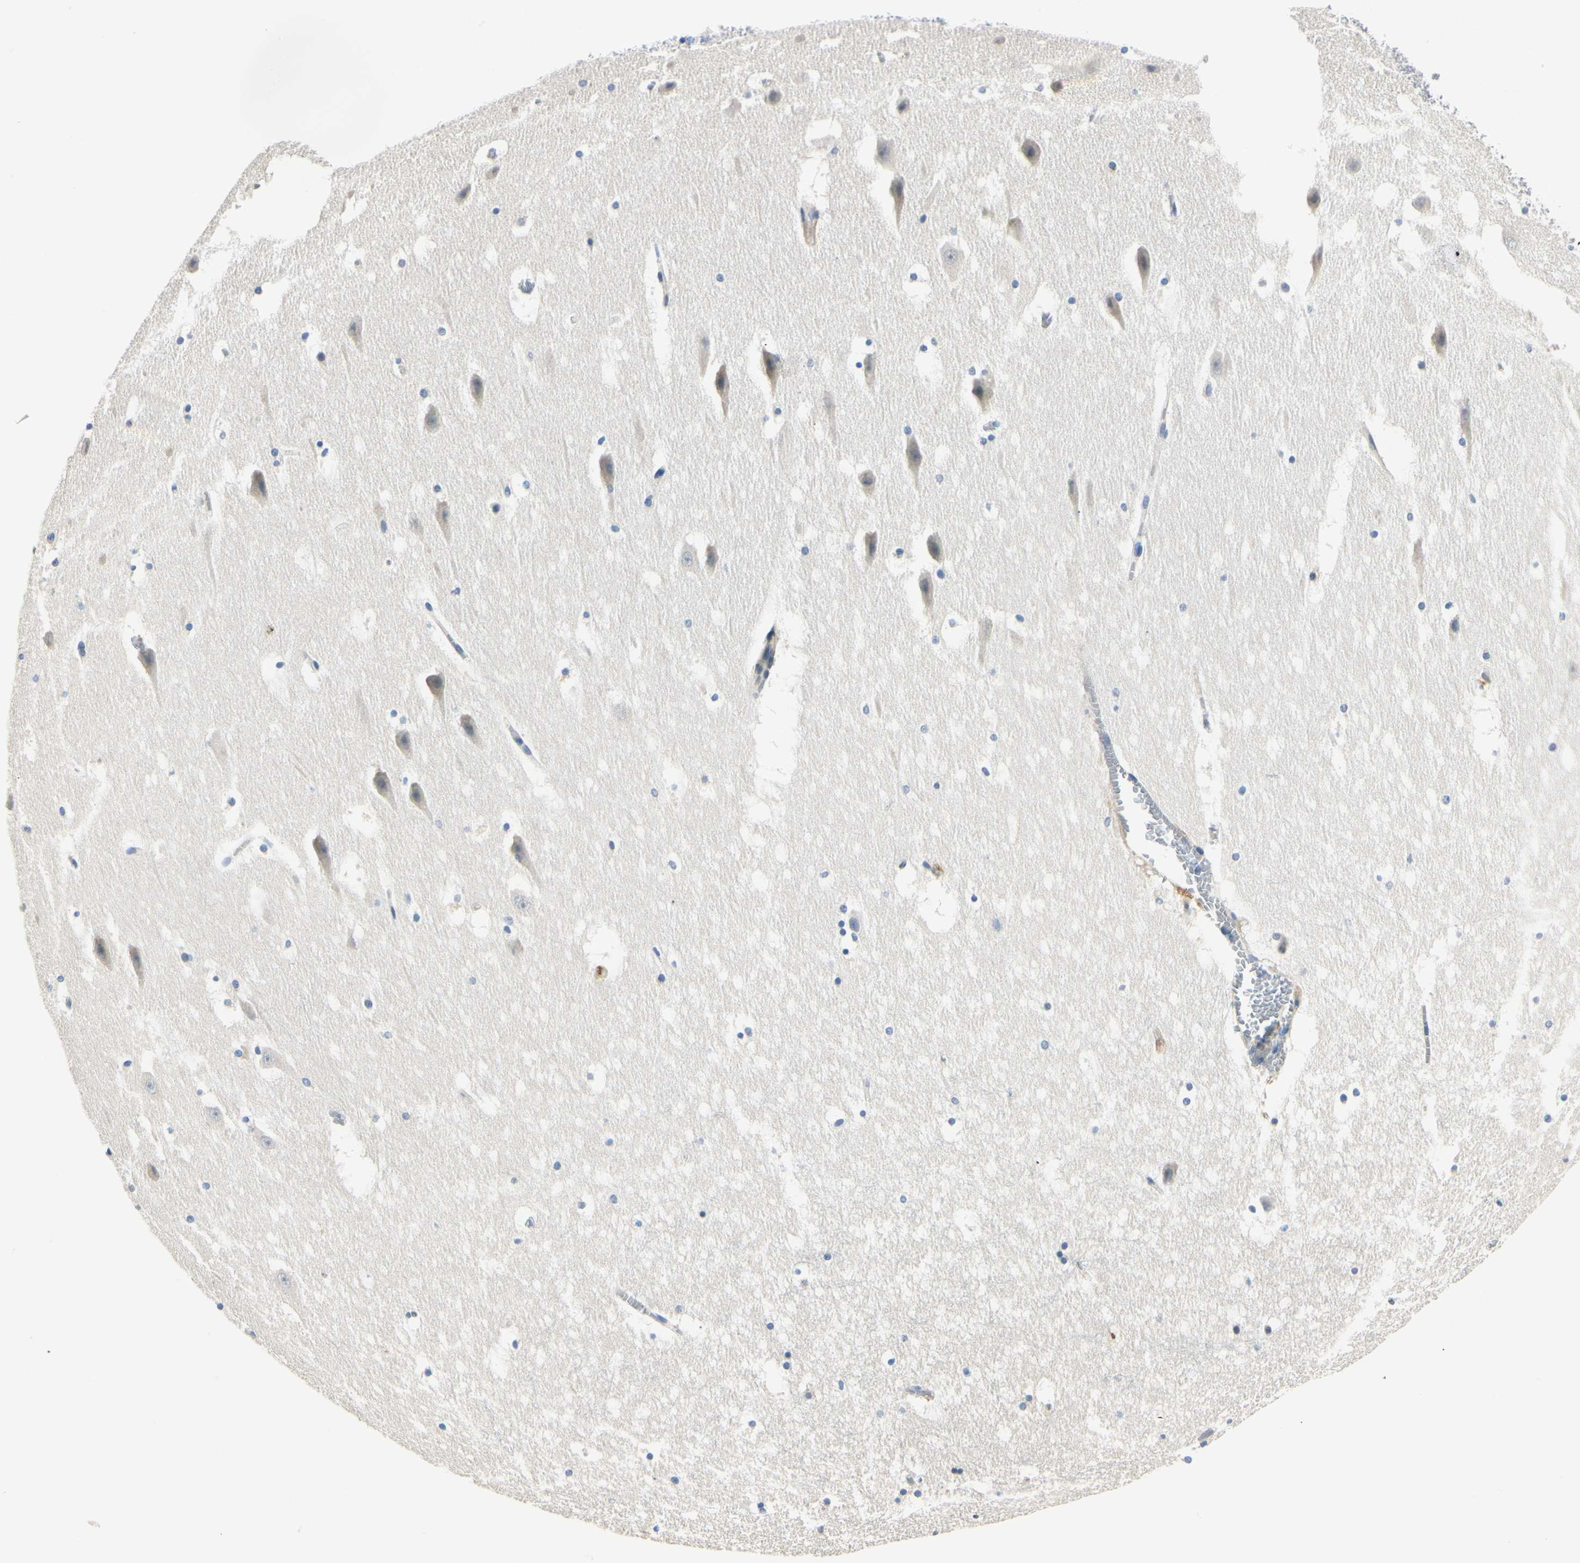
{"staining": {"intensity": "moderate", "quantity": "<25%", "location": "cytoplasmic/membranous"}, "tissue": "hippocampus", "cell_type": "Glial cells", "image_type": "normal", "snomed": [{"axis": "morphology", "description": "Normal tissue, NOS"}, {"axis": "topography", "description": "Hippocampus"}], "caption": "Moderate cytoplasmic/membranous positivity is present in about <25% of glial cells in unremarkable hippocampus.", "gene": "TGFBR3", "patient": {"sex": "male", "age": 45}}